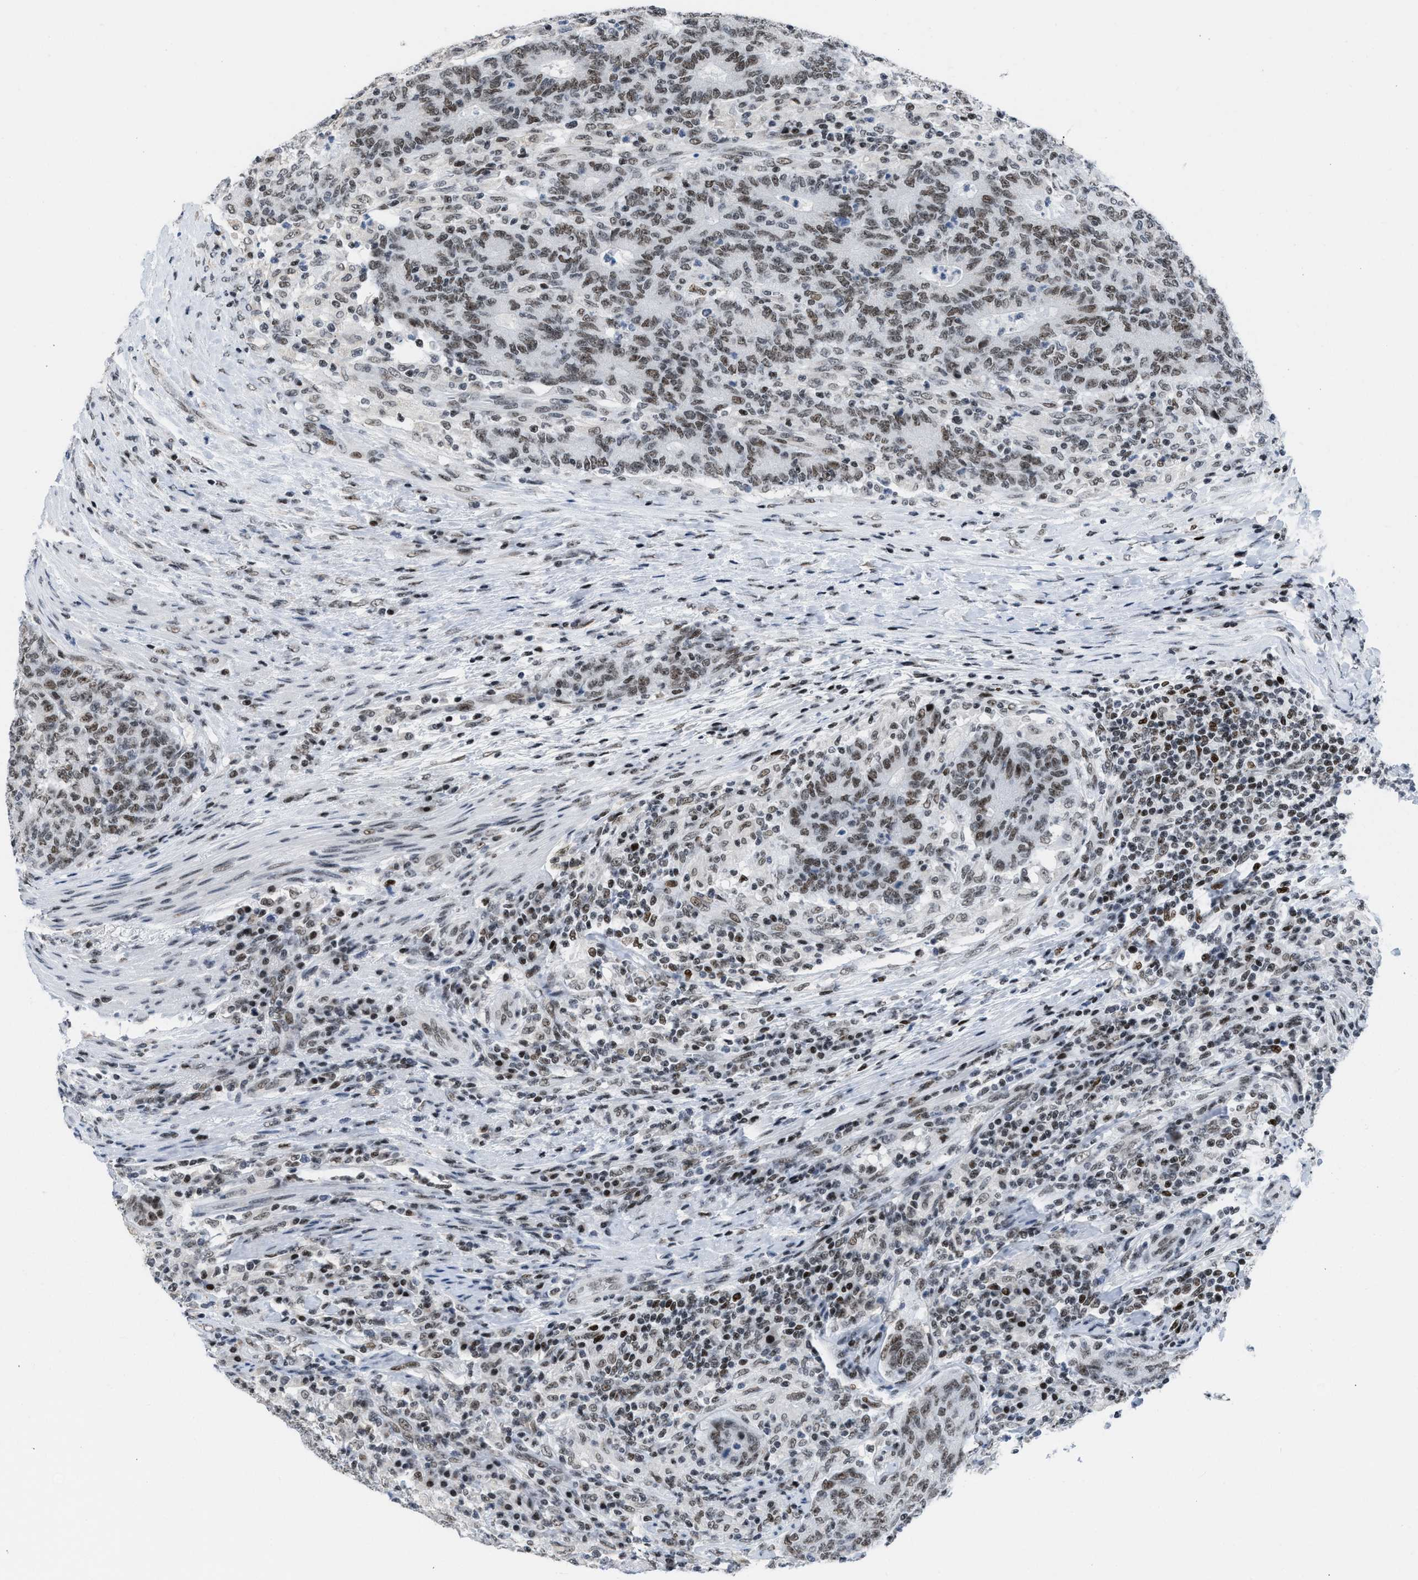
{"staining": {"intensity": "moderate", "quantity": ">75%", "location": "nuclear"}, "tissue": "colorectal cancer", "cell_type": "Tumor cells", "image_type": "cancer", "snomed": [{"axis": "morphology", "description": "Normal tissue, NOS"}, {"axis": "morphology", "description": "Adenocarcinoma, NOS"}, {"axis": "topography", "description": "Colon"}], "caption": "Adenocarcinoma (colorectal) was stained to show a protein in brown. There is medium levels of moderate nuclear staining in approximately >75% of tumor cells.", "gene": "TERF2IP", "patient": {"sex": "female", "age": 75}}